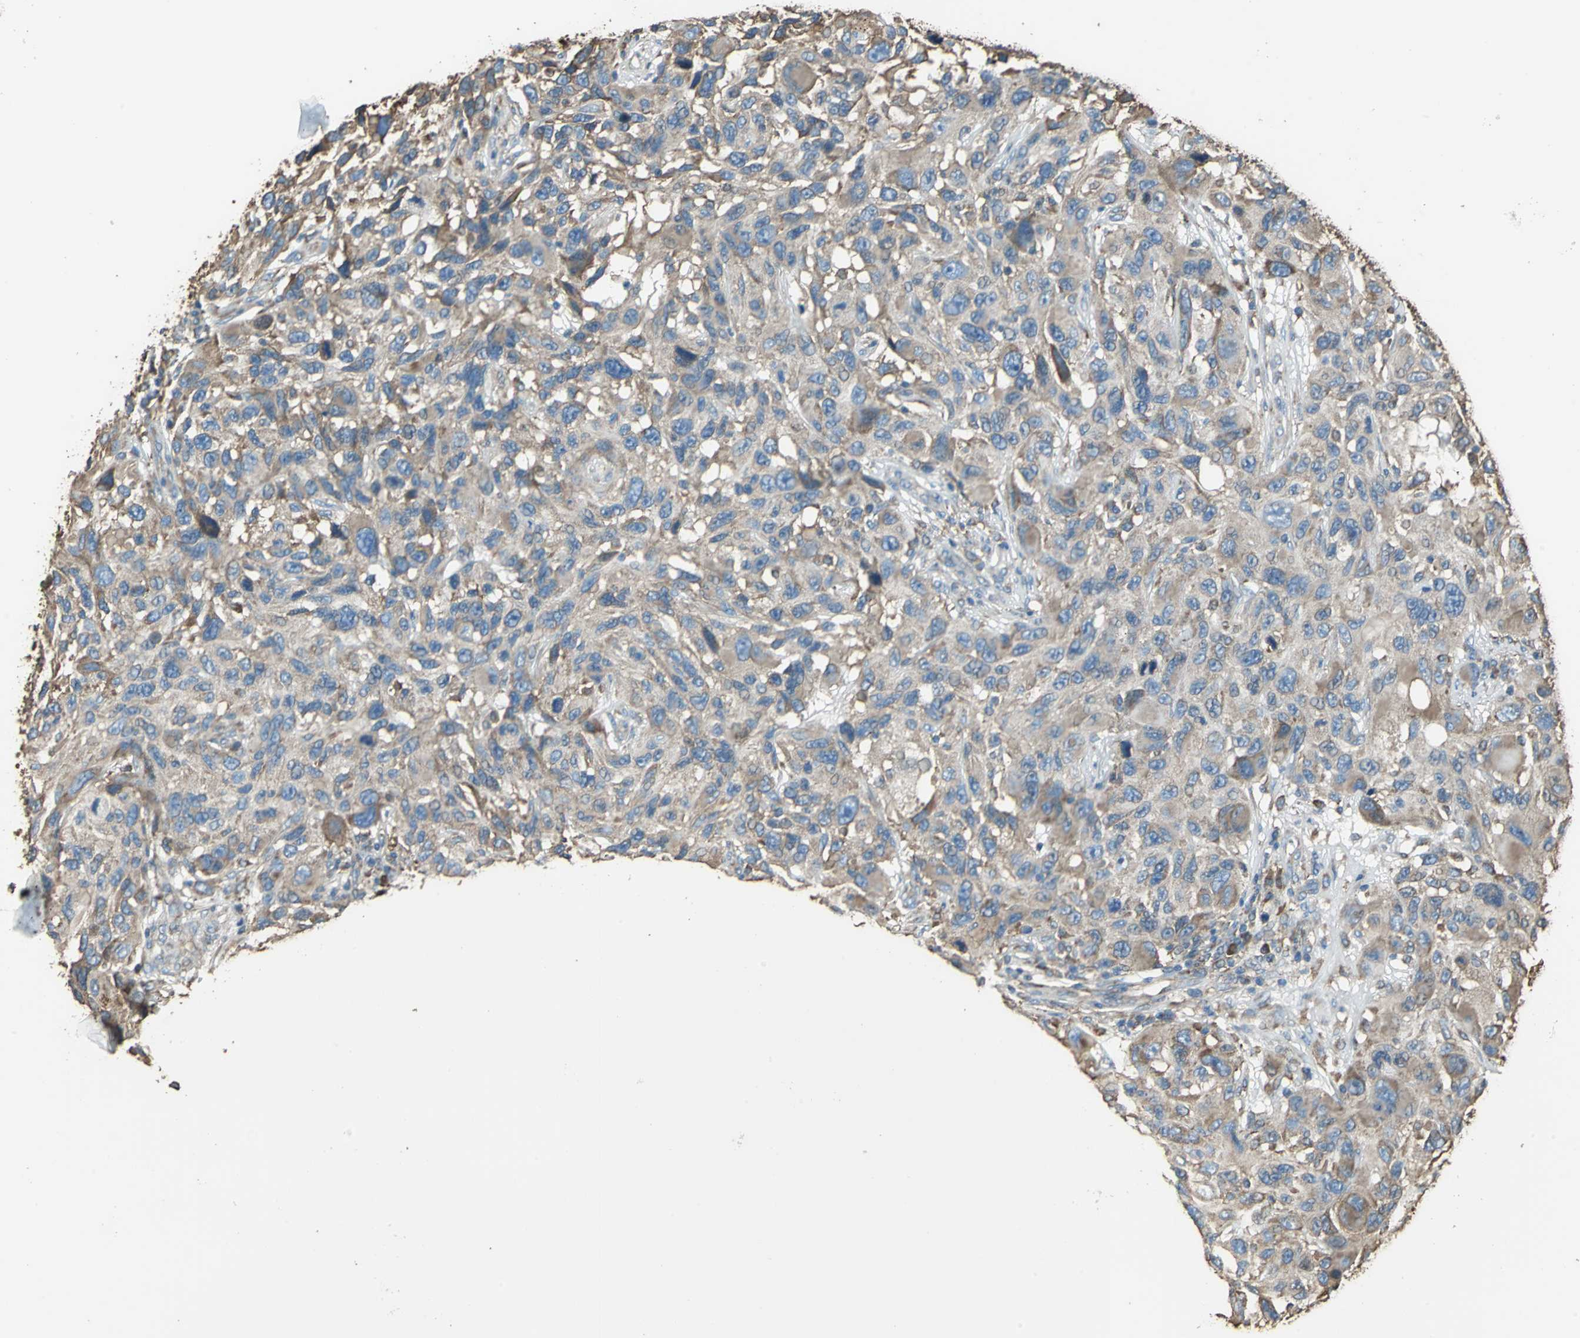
{"staining": {"intensity": "moderate", "quantity": ">75%", "location": "cytoplasmic/membranous"}, "tissue": "melanoma", "cell_type": "Tumor cells", "image_type": "cancer", "snomed": [{"axis": "morphology", "description": "Malignant melanoma, NOS"}, {"axis": "topography", "description": "Skin"}], "caption": "Protein expression analysis of malignant melanoma shows moderate cytoplasmic/membranous staining in approximately >75% of tumor cells. The protein of interest is stained brown, and the nuclei are stained in blue (DAB (3,3'-diaminobenzidine) IHC with brightfield microscopy, high magnification).", "gene": "GPANK1", "patient": {"sex": "male", "age": 53}}